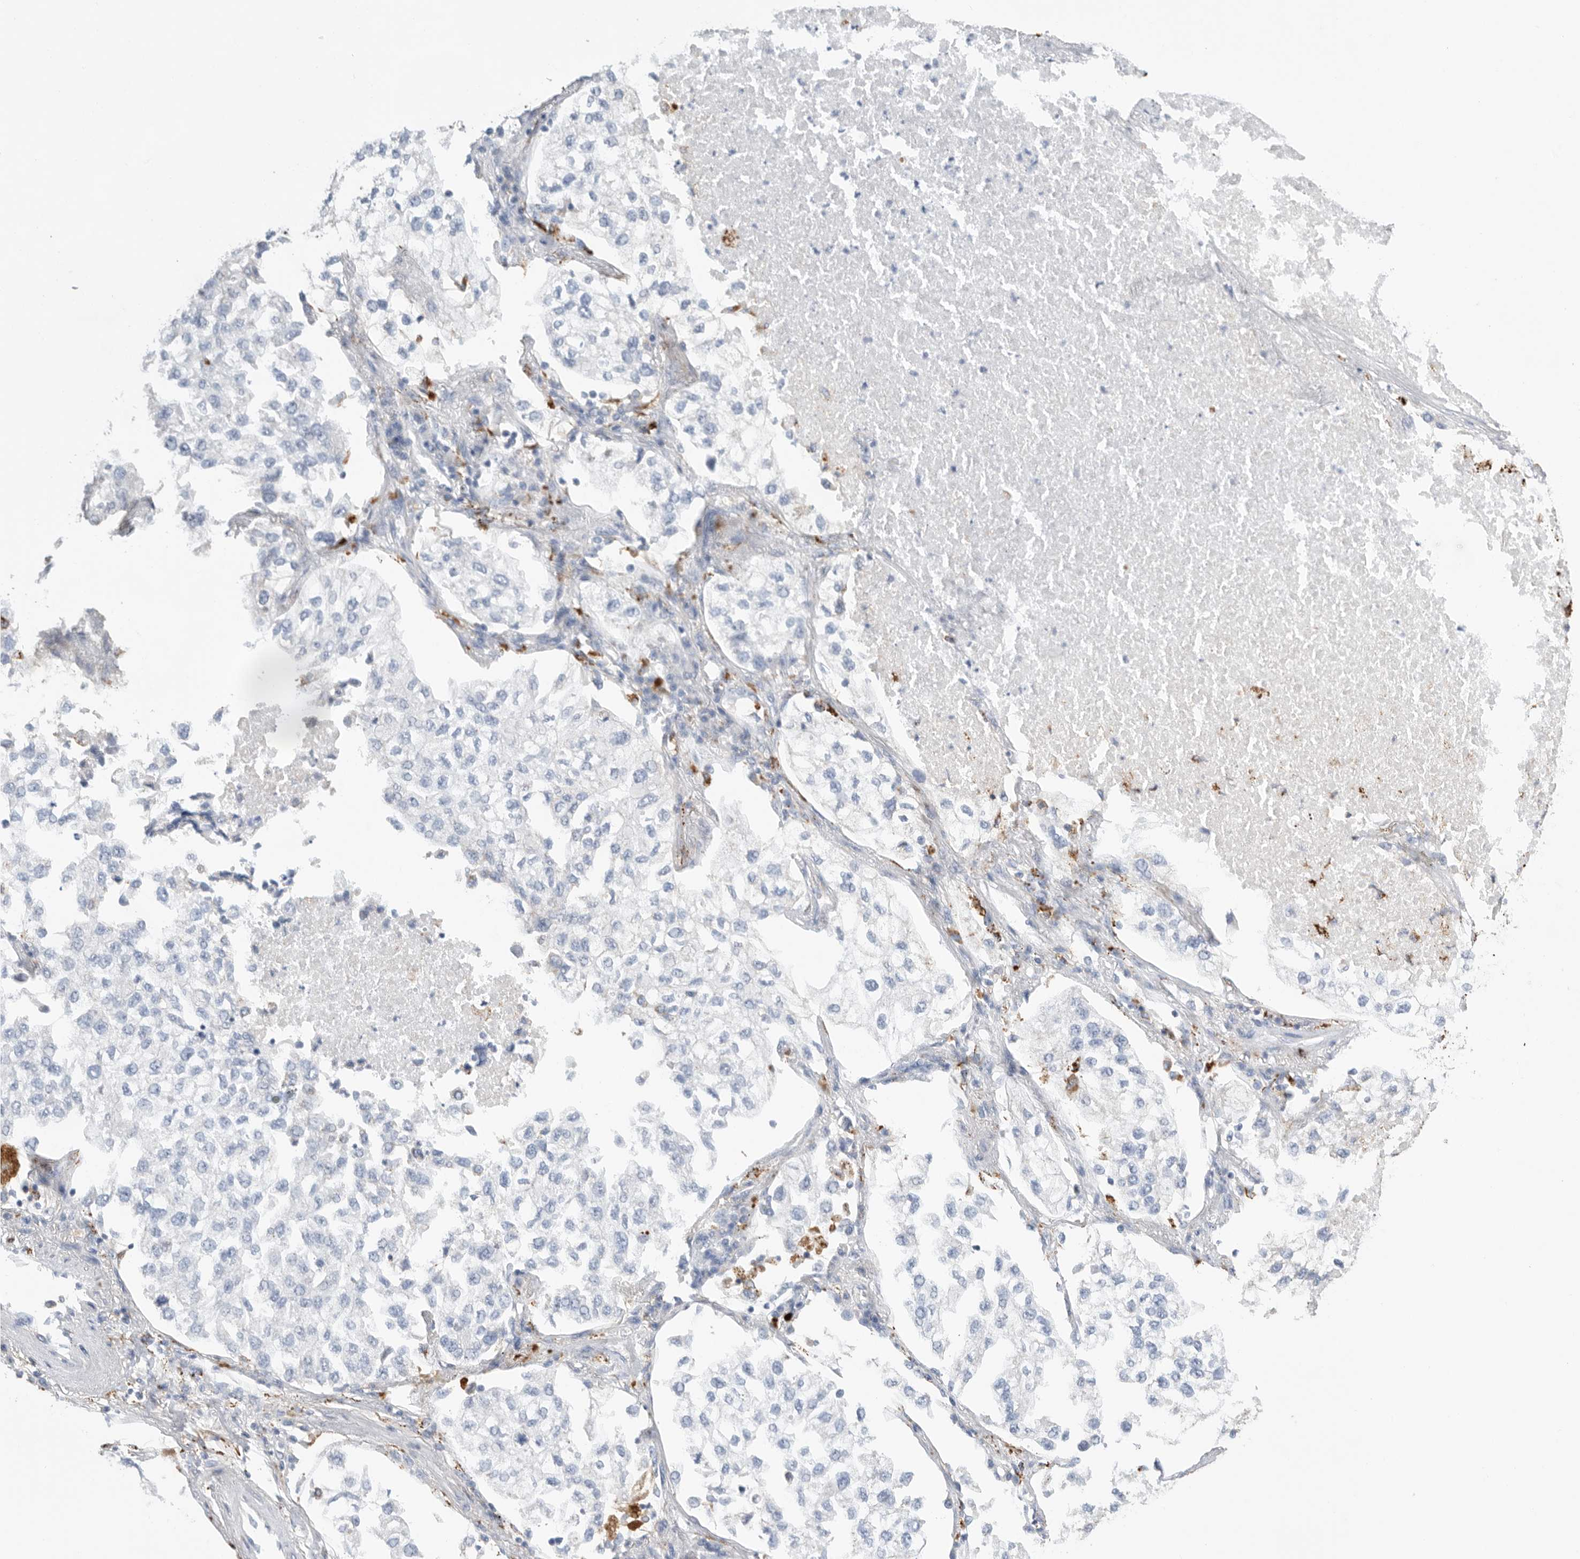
{"staining": {"intensity": "negative", "quantity": "none", "location": "none"}, "tissue": "lung cancer", "cell_type": "Tumor cells", "image_type": "cancer", "snomed": [{"axis": "morphology", "description": "Adenocarcinoma, NOS"}, {"axis": "topography", "description": "Lung"}], "caption": "Immunohistochemistry (IHC) histopathology image of human lung adenocarcinoma stained for a protein (brown), which shows no staining in tumor cells.", "gene": "GGH", "patient": {"sex": "male", "age": 63}}